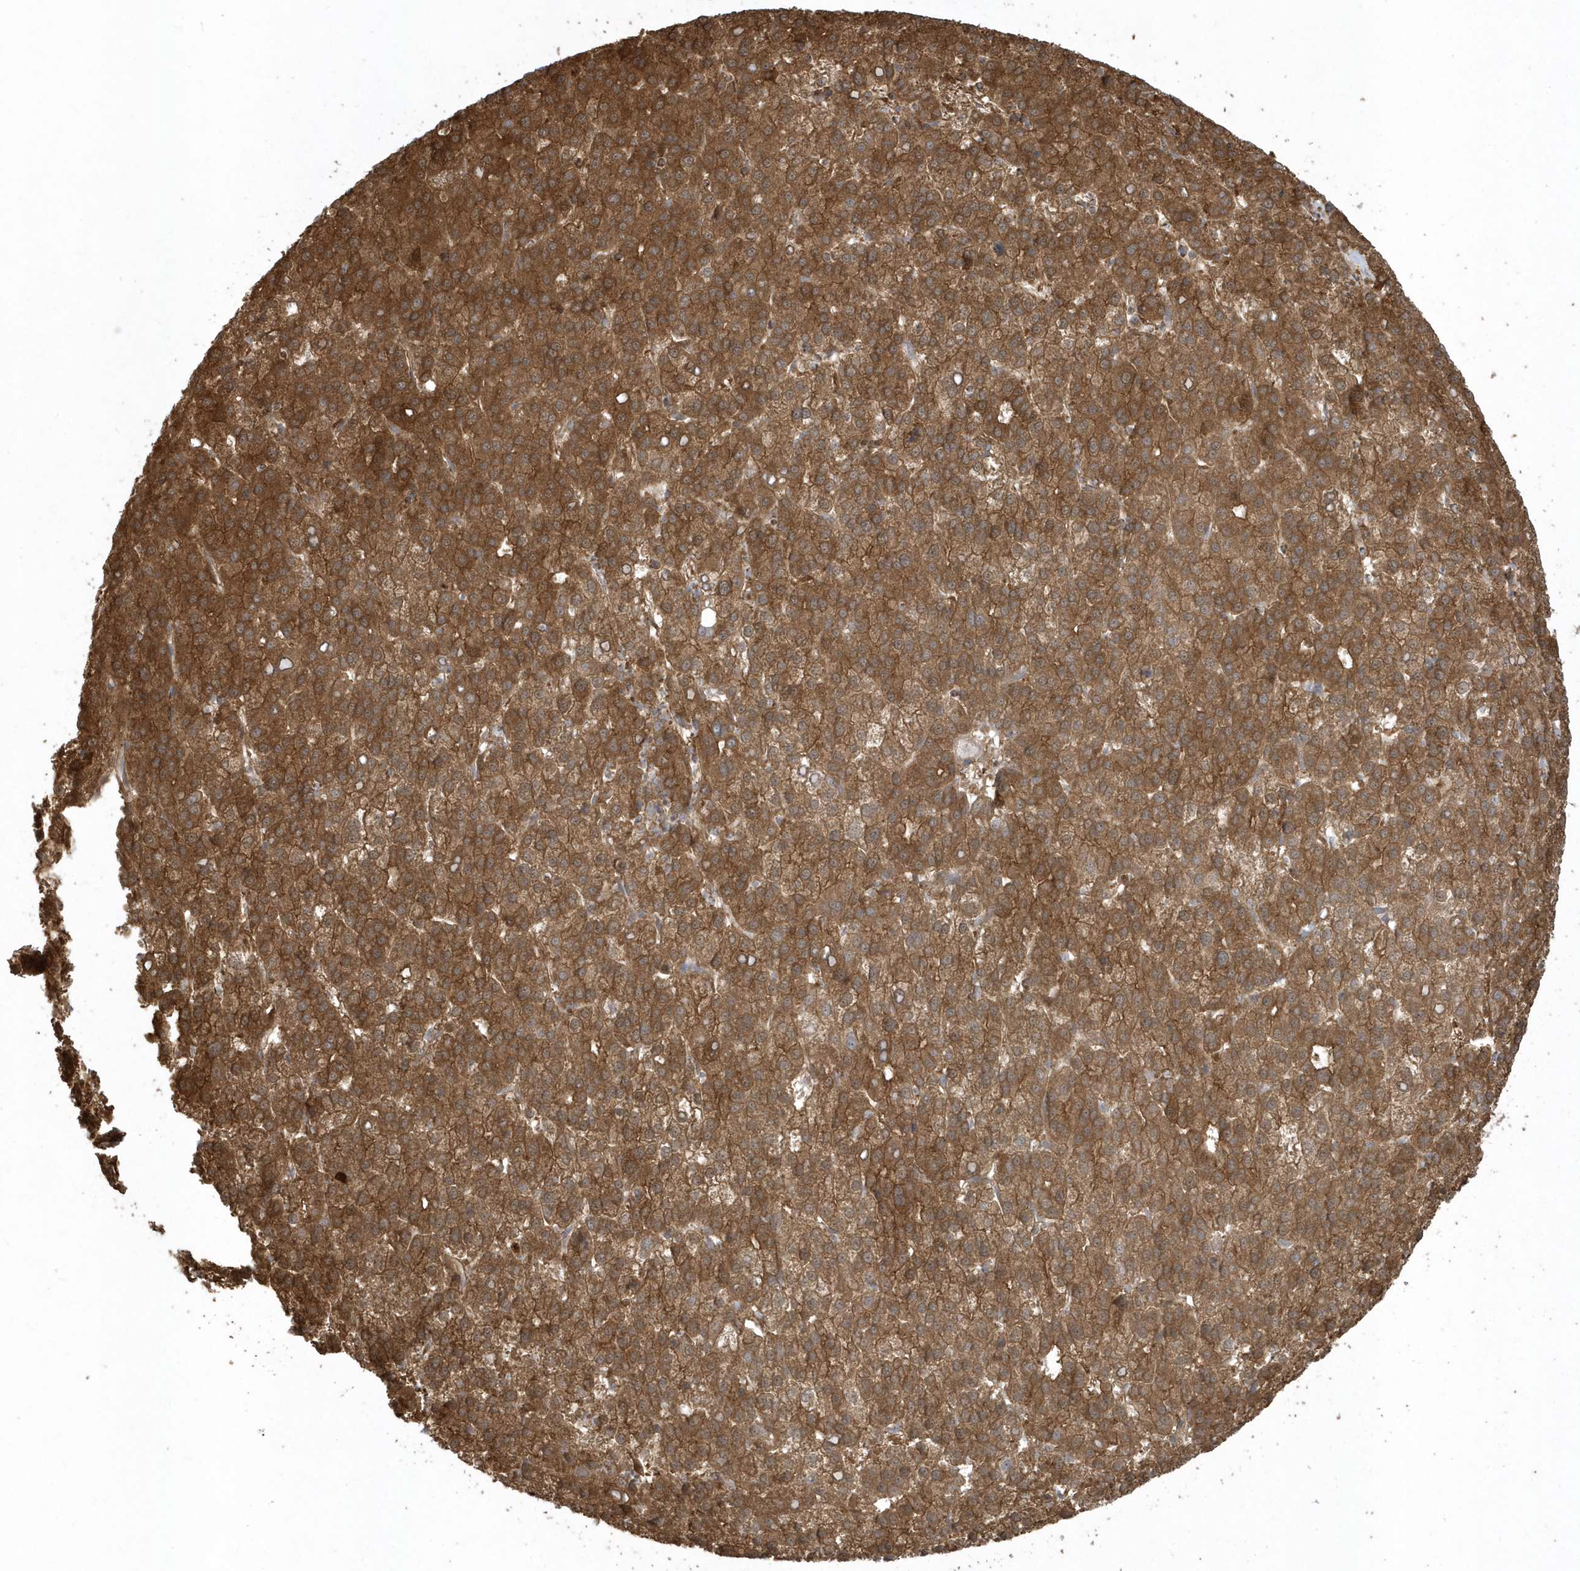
{"staining": {"intensity": "strong", "quantity": ">75%", "location": "cytoplasmic/membranous"}, "tissue": "liver cancer", "cell_type": "Tumor cells", "image_type": "cancer", "snomed": [{"axis": "morphology", "description": "Carcinoma, Hepatocellular, NOS"}, {"axis": "topography", "description": "Liver"}], "caption": "A high-resolution image shows IHC staining of hepatocellular carcinoma (liver), which reveals strong cytoplasmic/membranous expression in about >75% of tumor cells.", "gene": "HNMT", "patient": {"sex": "female", "age": 58}}